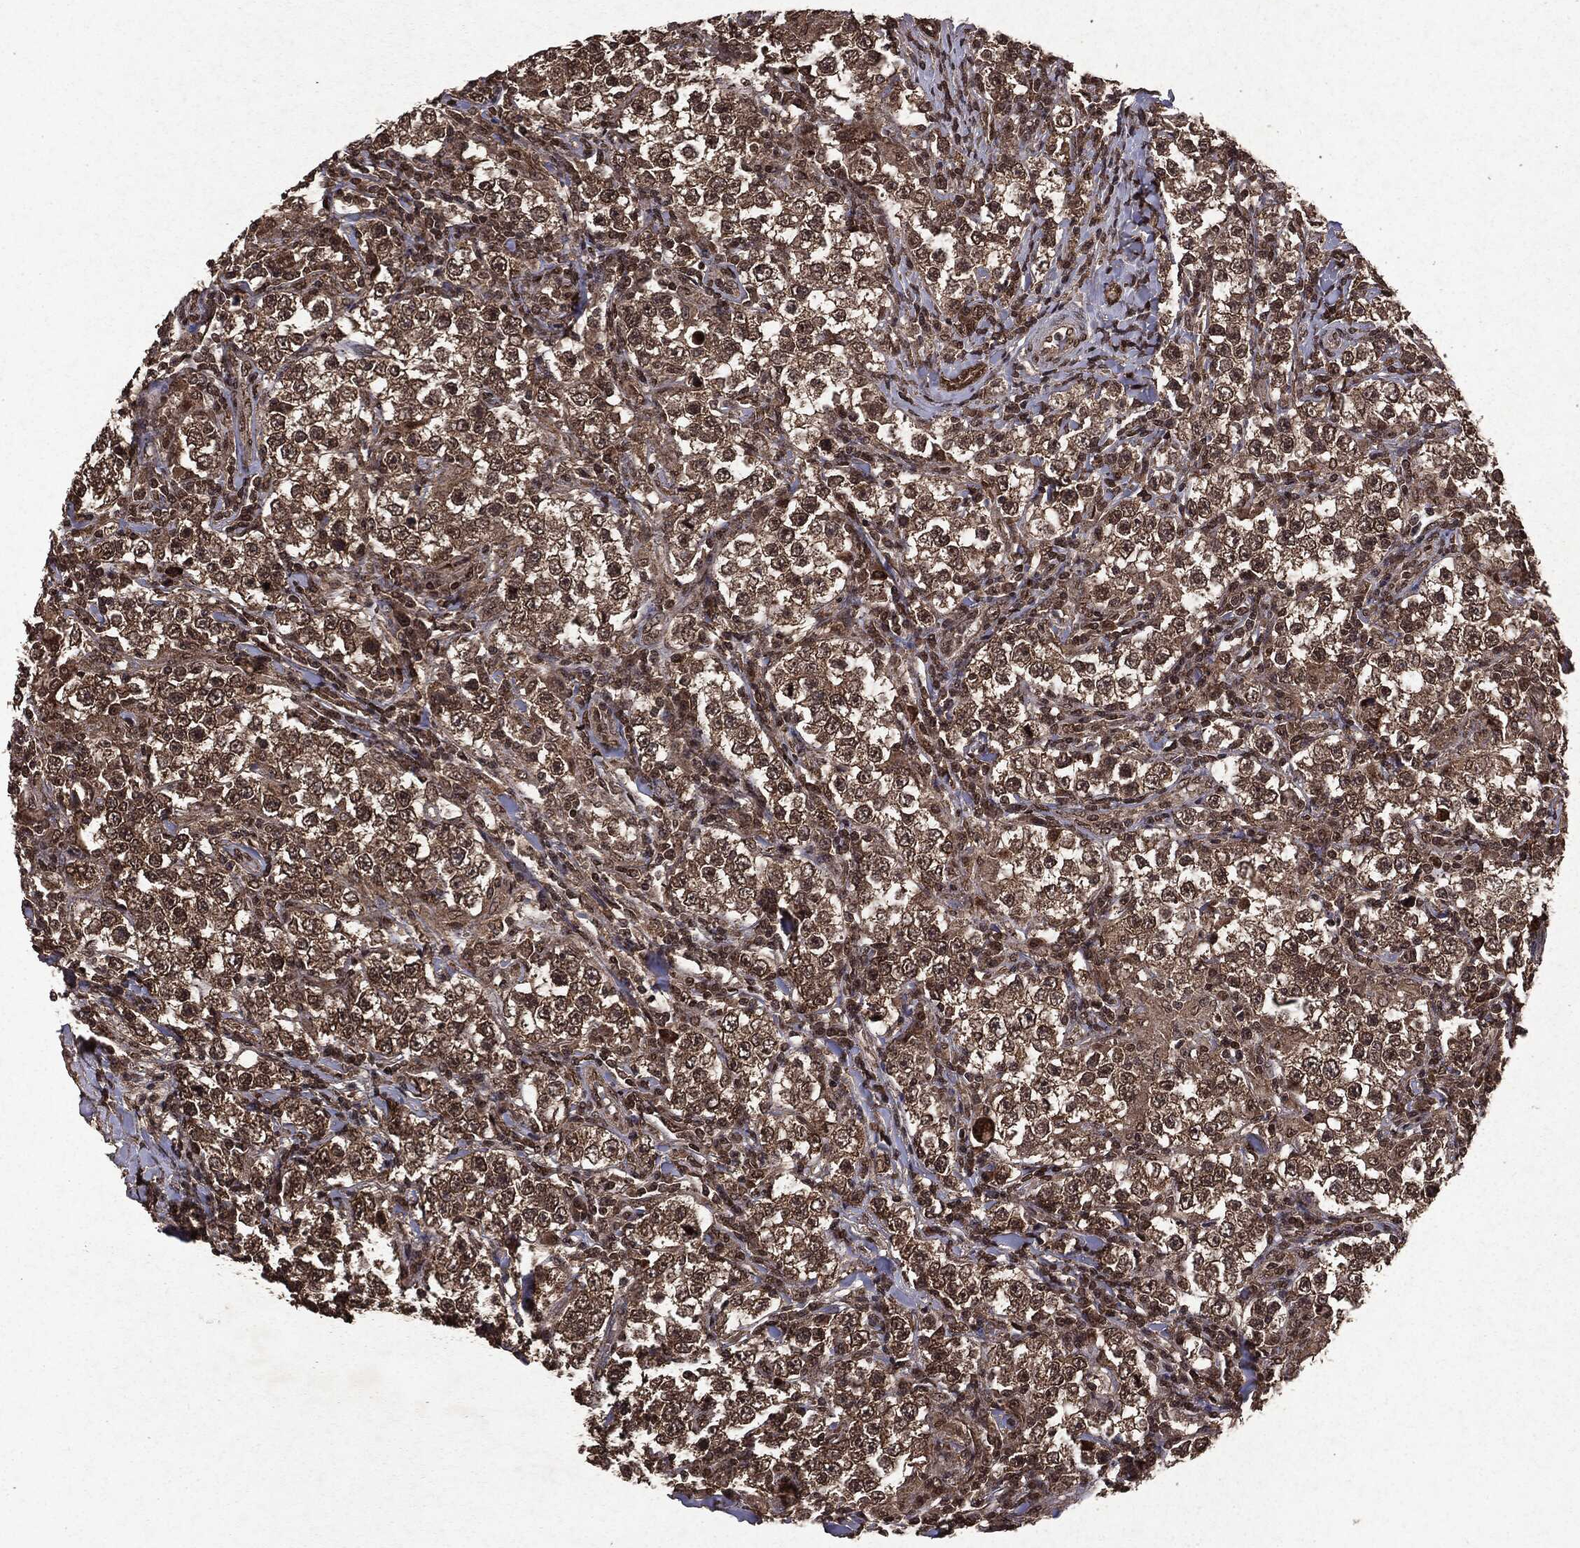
{"staining": {"intensity": "moderate", "quantity": ">75%", "location": "cytoplasmic/membranous,nuclear"}, "tissue": "testis cancer", "cell_type": "Tumor cells", "image_type": "cancer", "snomed": [{"axis": "morphology", "description": "Seminoma, NOS"}, {"axis": "morphology", "description": "Carcinoma, Embryonal, NOS"}, {"axis": "topography", "description": "Testis"}], "caption": "This is a histology image of immunohistochemistry staining of embryonal carcinoma (testis), which shows moderate expression in the cytoplasmic/membranous and nuclear of tumor cells.", "gene": "PEBP1", "patient": {"sex": "male", "age": 41}}